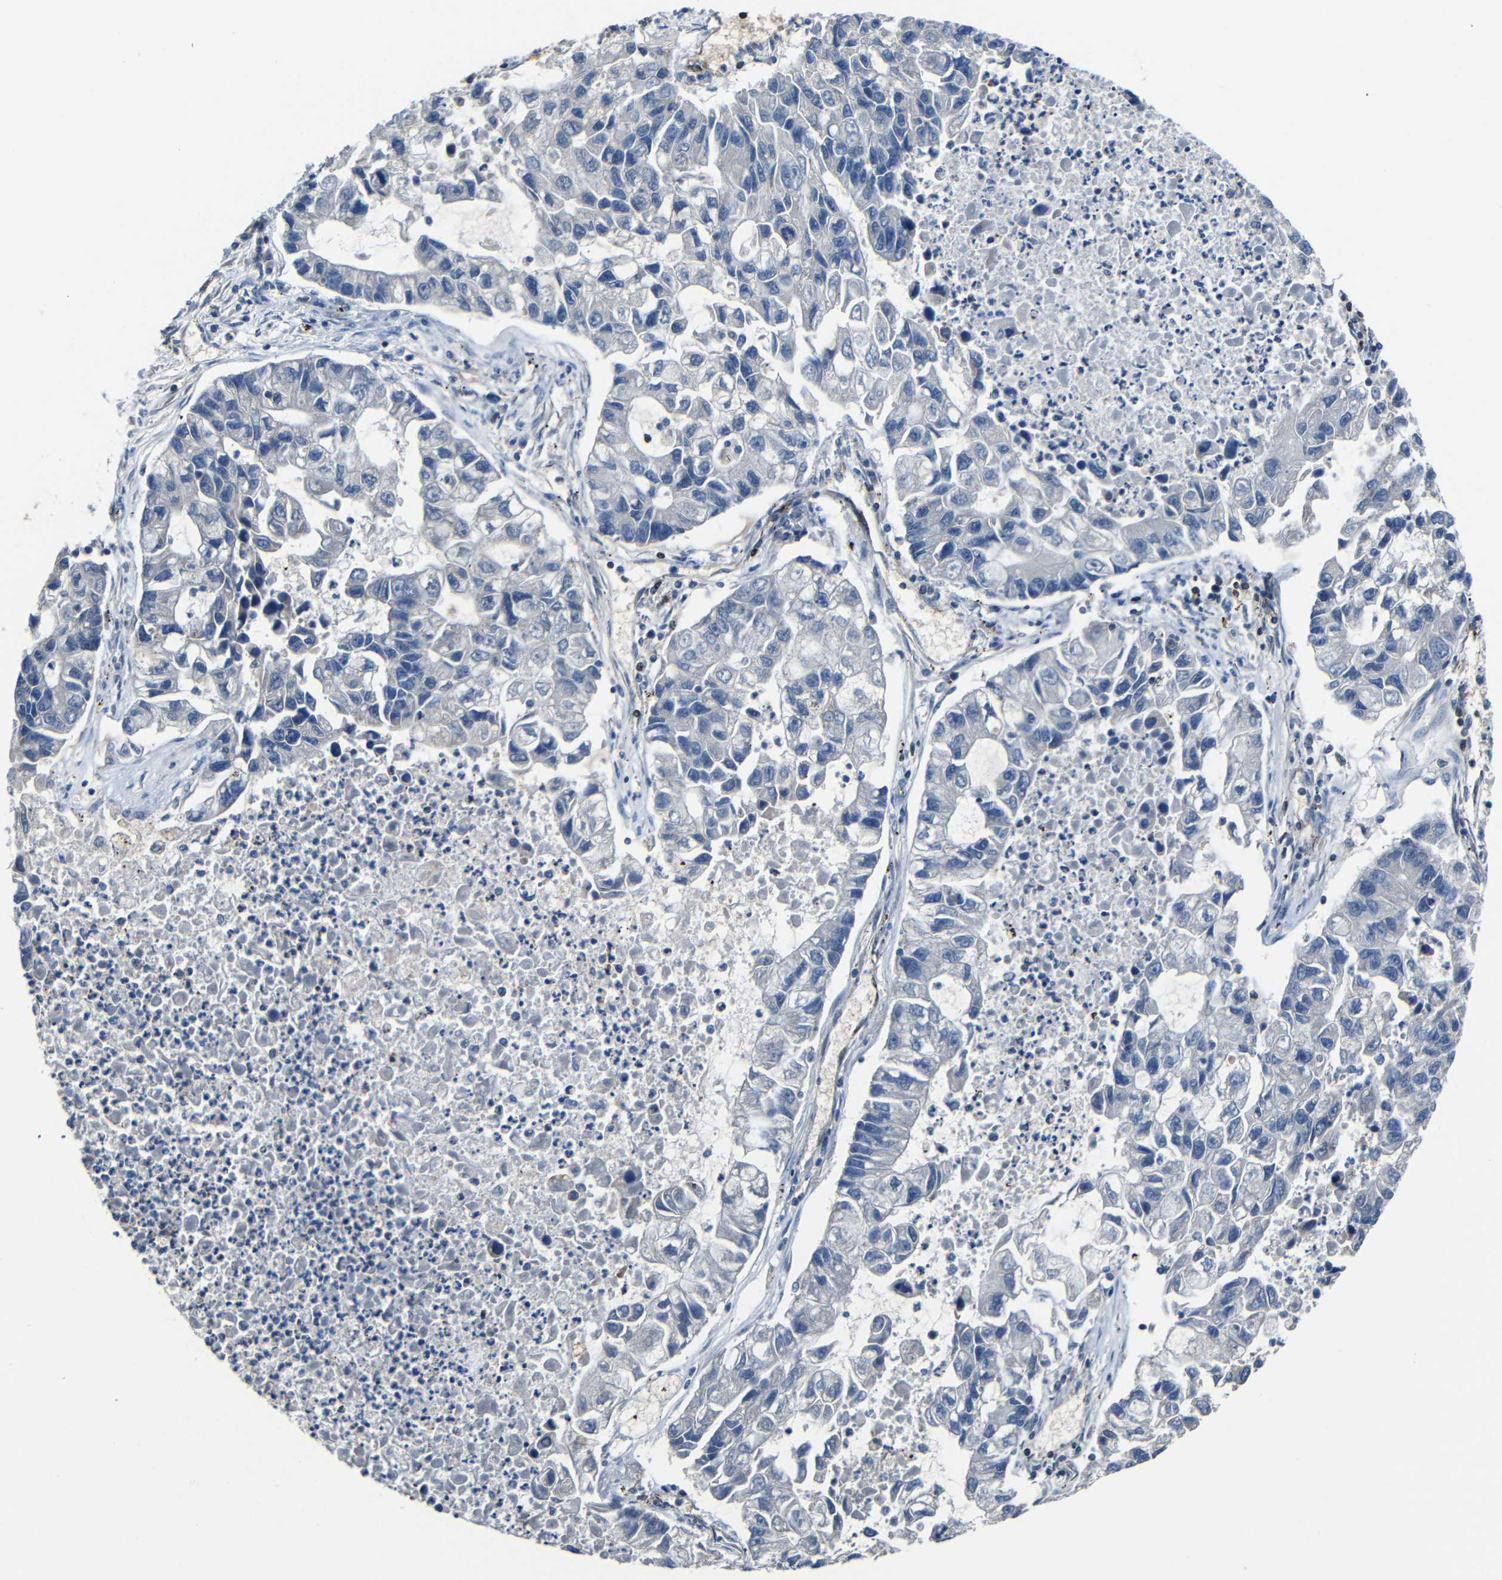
{"staining": {"intensity": "negative", "quantity": "none", "location": "none"}, "tissue": "lung cancer", "cell_type": "Tumor cells", "image_type": "cancer", "snomed": [{"axis": "morphology", "description": "Adenocarcinoma, NOS"}, {"axis": "topography", "description": "Lung"}], "caption": "A micrograph of human lung cancer (adenocarcinoma) is negative for staining in tumor cells. (Brightfield microscopy of DAB immunohistochemistry at high magnification).", "gene": "CA5B", "patient": {"sex": "female", "age": 51}}